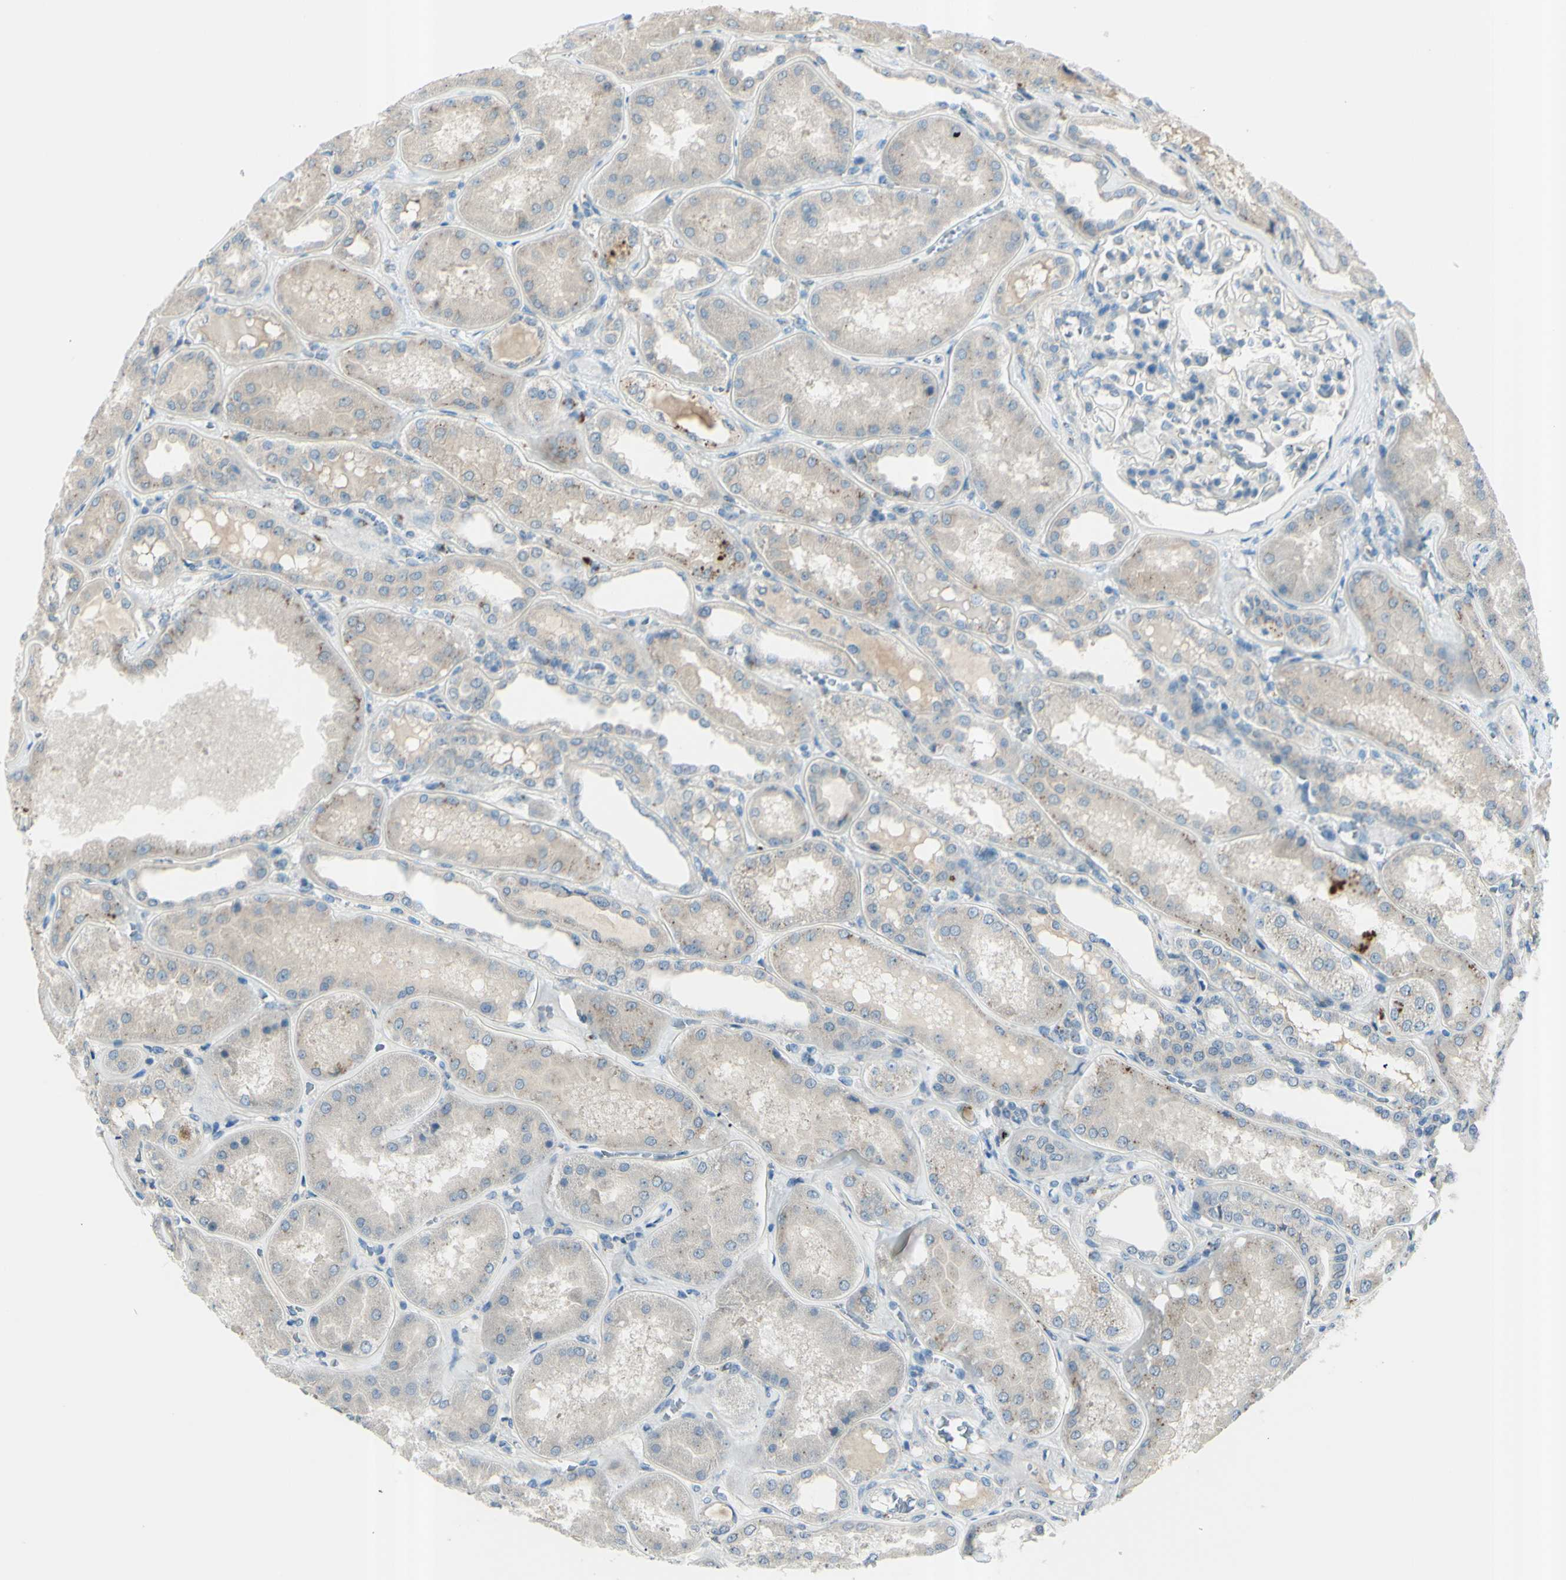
{"staining": {"intensity": "negative", "quantity": "none", "location": "none"}, "tissue": "kidney", "cell_type": "Cells in glomeruli", "image_type": "normal", "snomed": [{"axis": "morphology", "description": "Normal tissue, NOS"}, {"axis": "topography", "description": "Kidney"}], "caption": "Immunohistochemistry photomicrograph of normal human kidney stained for a protein (brown), which reveals no expression in cells in glomeruli. The staining was performed using DAB to visualize the protein expression in brown, while the nuclei were stained in blue with hematoxylin (Magnification: 20x).", "gene": "B4GALT1", "patient": {"sex": "female", "age": 56}}